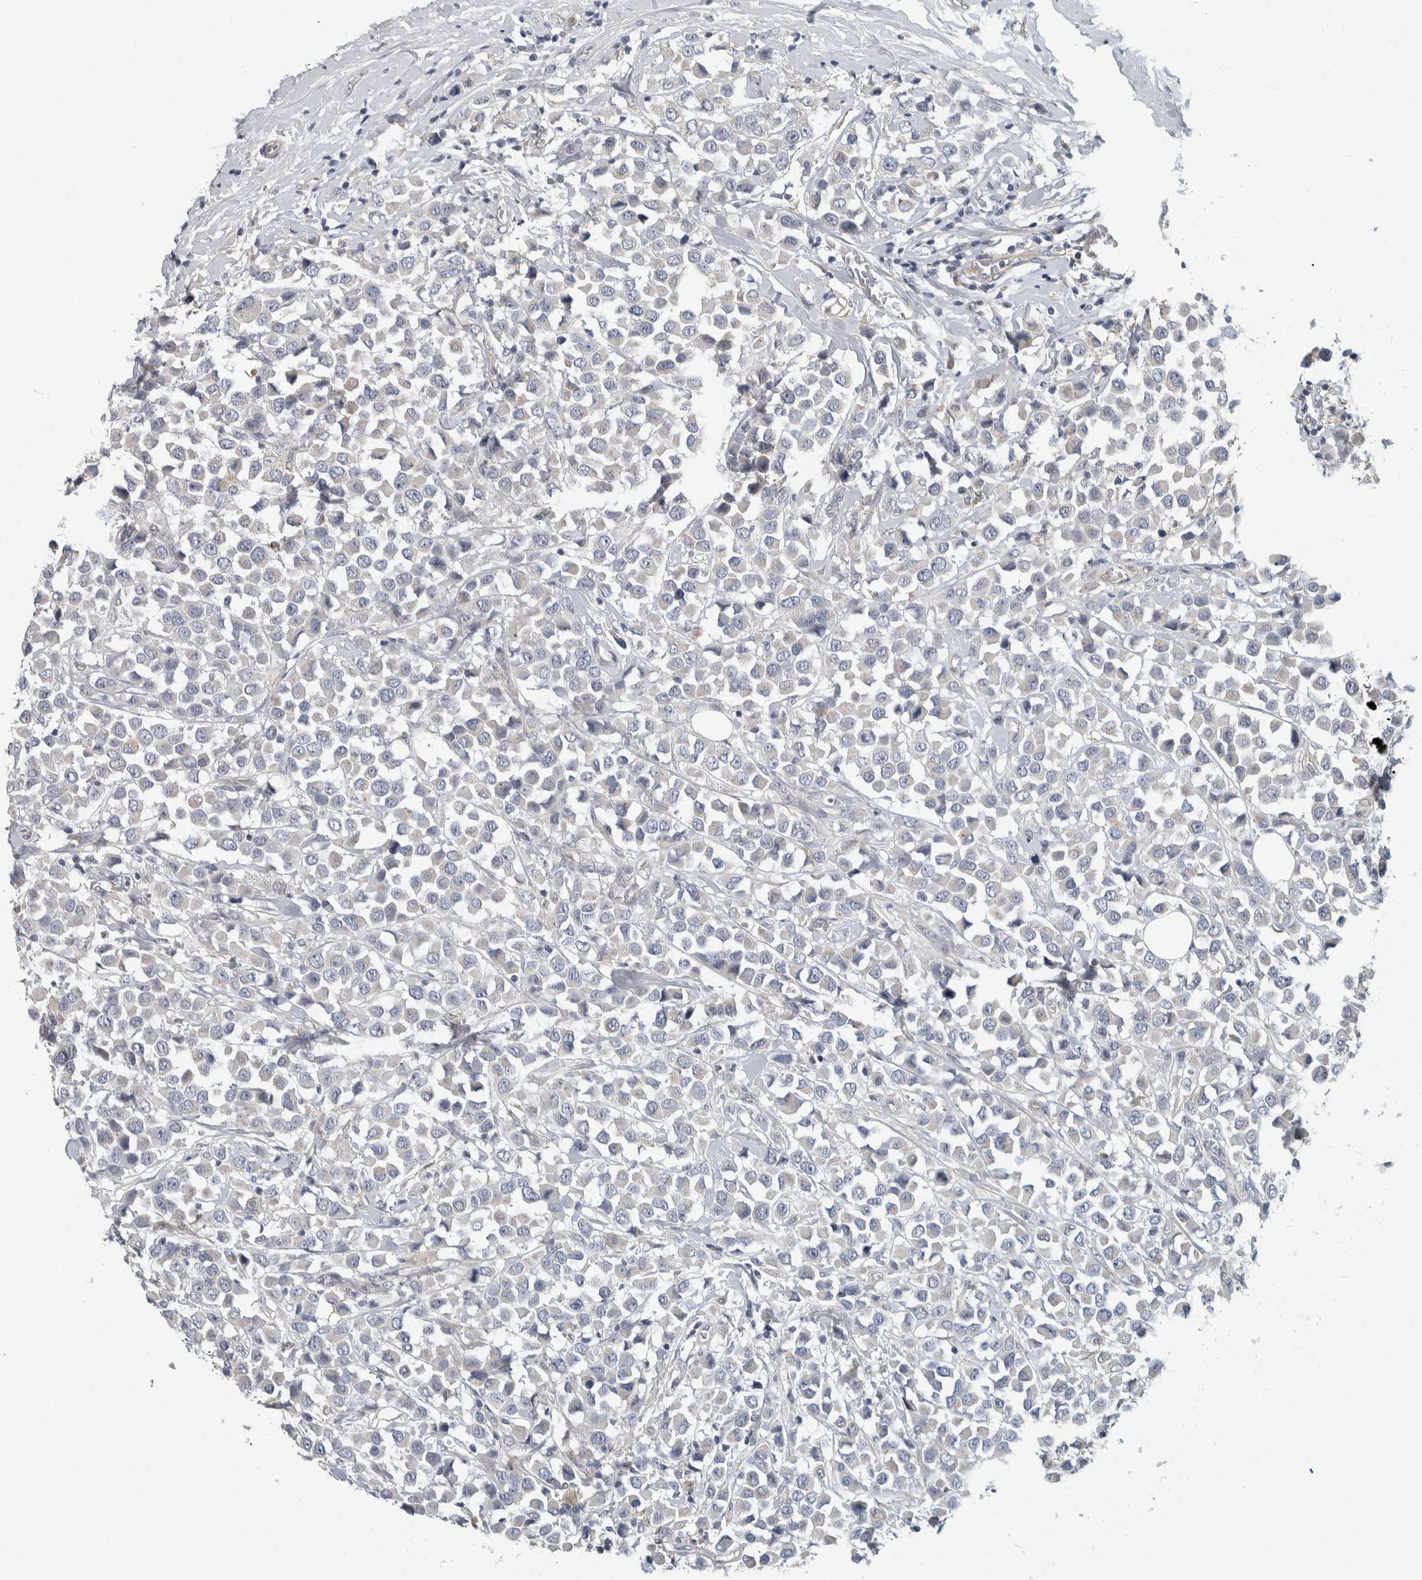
{"staining": {"intensity": "negative", "quantity": "none", "location": "none"}, "tissue": "breast cancer", "cell_type": "Tumor cells", "image_type": "cancer", "snomed": [{"axis": "morphology", "description": "Duct carcinoma"}, {"axis": "topography", "description": "Breast"}], "caption": "Human breast infiltrating ductal carcinoma stained for a protein using IHC demonstrates no expression in tumor cells.", "gene": "KCNJ3", "patient": {"sex": "female", "age": 61}}